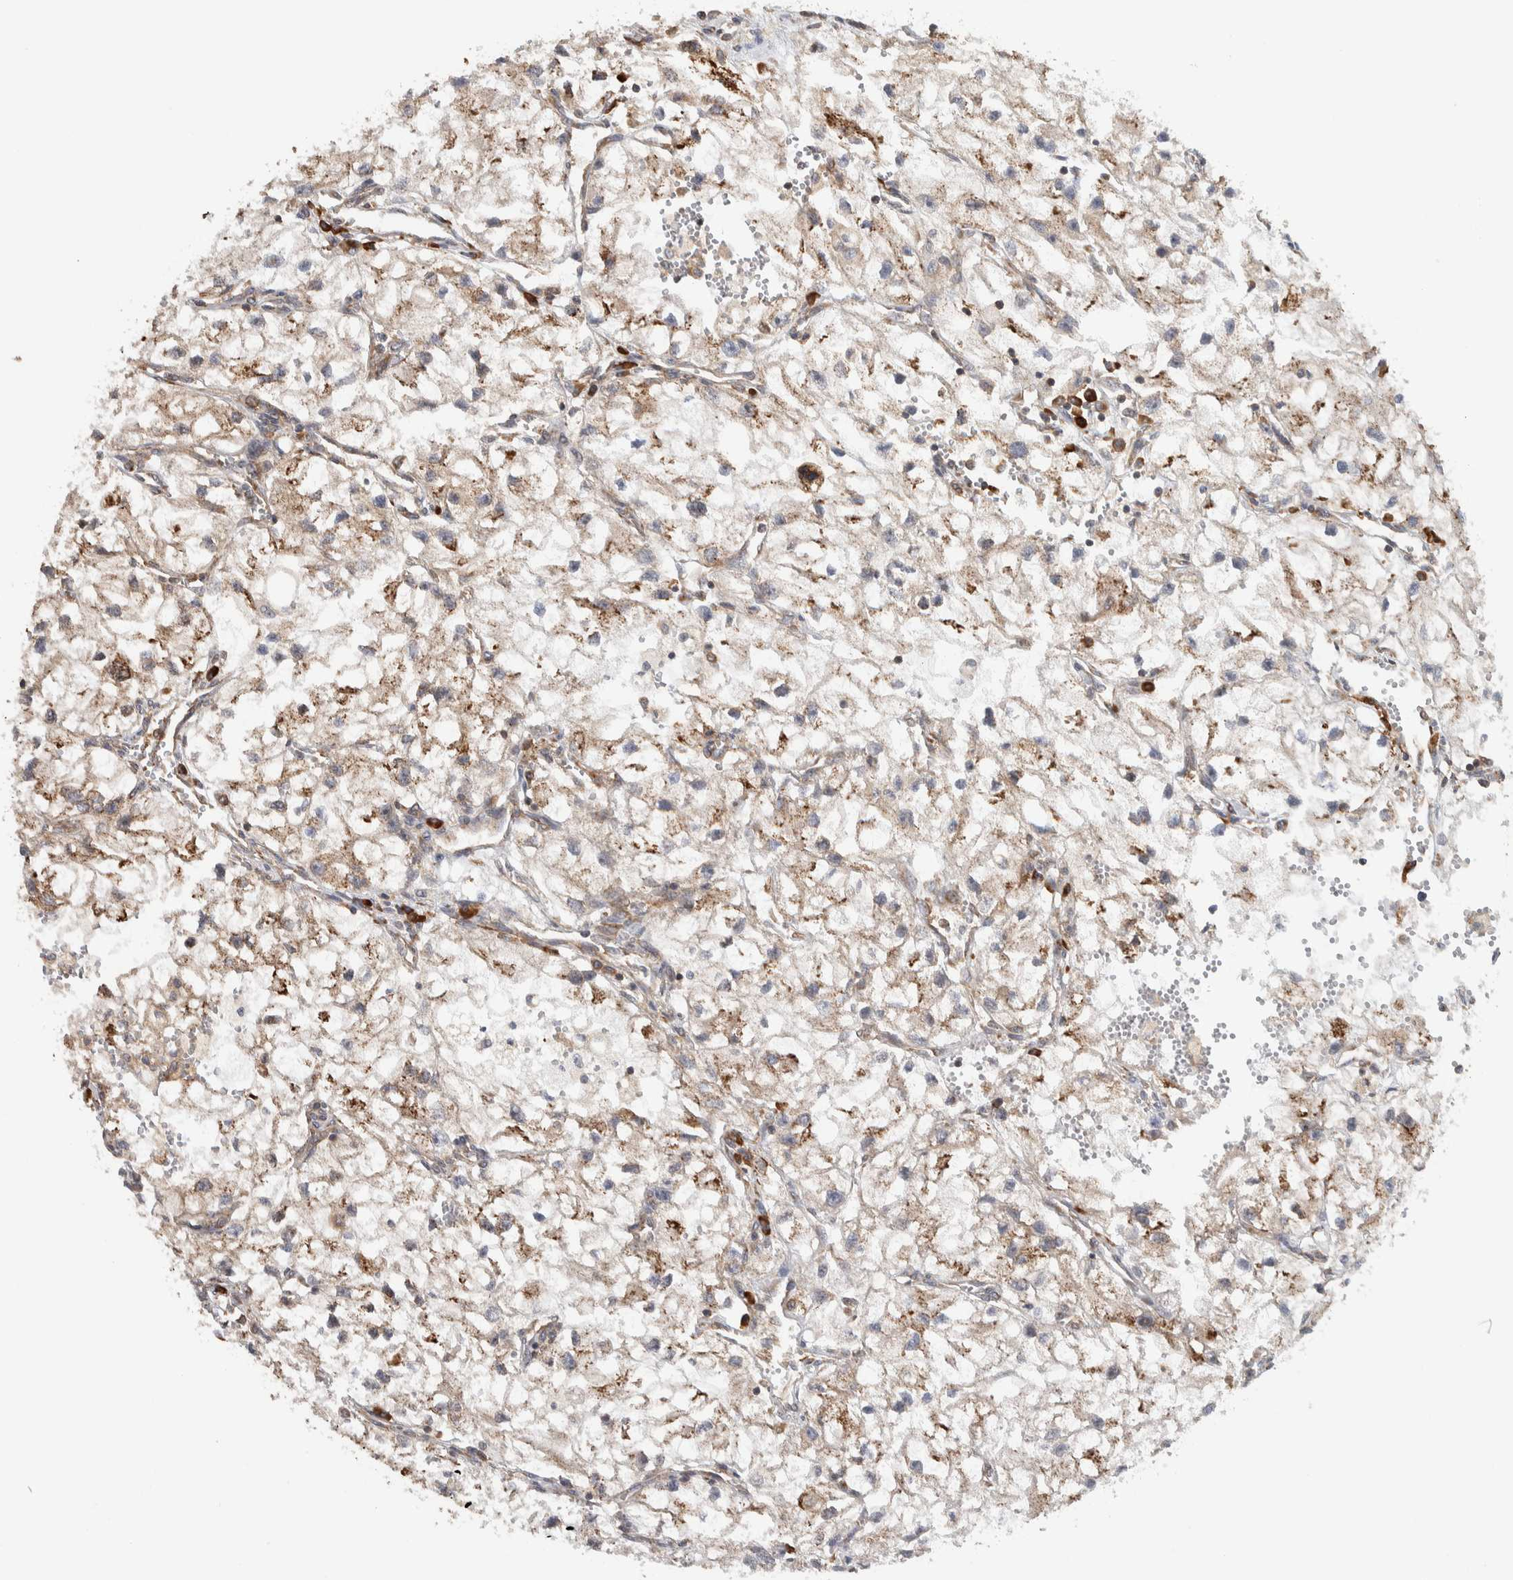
{"staining": {"intensity": "moderate", "quantity": ">75%", "location": "cytoplasmic/membranous"}, "tissue": "renal cancer", "cell_type": "Tumor cells", "image_type": "cancer", "snomed": [{"axis": "morphology", "description": "Adenocarcinoma, NOS"}, {"axis": "topography", "description": "Kidney"}], "caption": "Renal cancer (adenocarcinoma) was stained to show a protein in brown. There is medium levels of moderate cytoplasmic/membranous expression in approximately >75% of tumor cells. The staining is performed using DAB (3,3'-diaminobenzidine) brown chromogen to label protein expression. The nuclei are counter-stained blue using hematoxylin.", "gene": "EIF3H", "patient": {"sex": "female", "age": 70}}